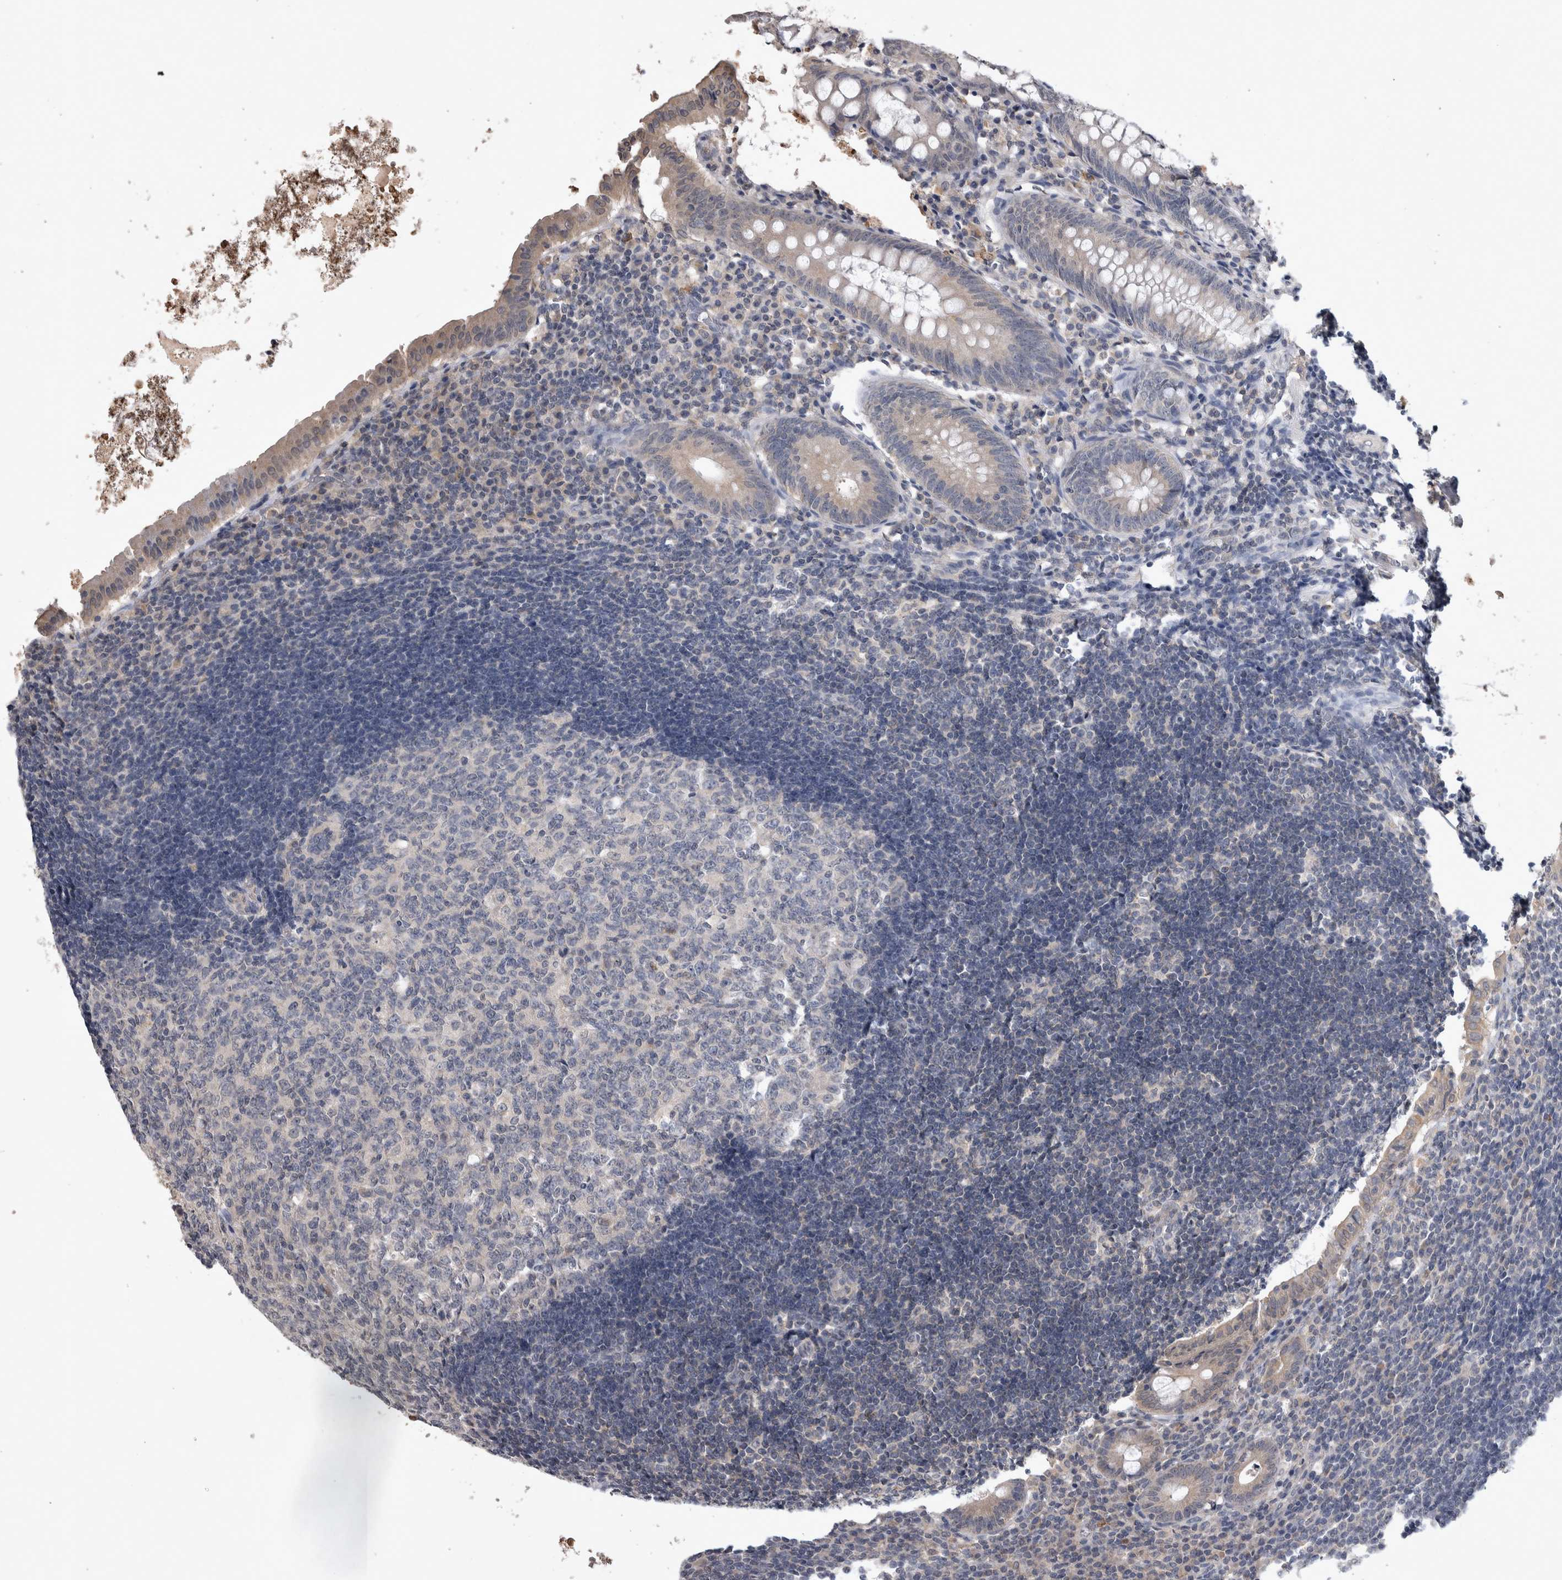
{"staining": {"intensity": "strong", "quantity": "<25%", "location": "cytoplasmic/membranous"}, "tissue": "appendix", "cell_type": "Glandular cells", "image_type": "normal", "snomed": [{"axis": "morphology", "description": "Normal tissue, NOS"}, {"axis": "topography", "description": "Appendix"}], "caption": "Strong cytoplasmic/membranous expression for a protein is present in approximately <25% of glandular cells of normal appendix using immunohistochemistry.", "gene": "WNT7A", "patient": {"sex": "female", "age": 54}}